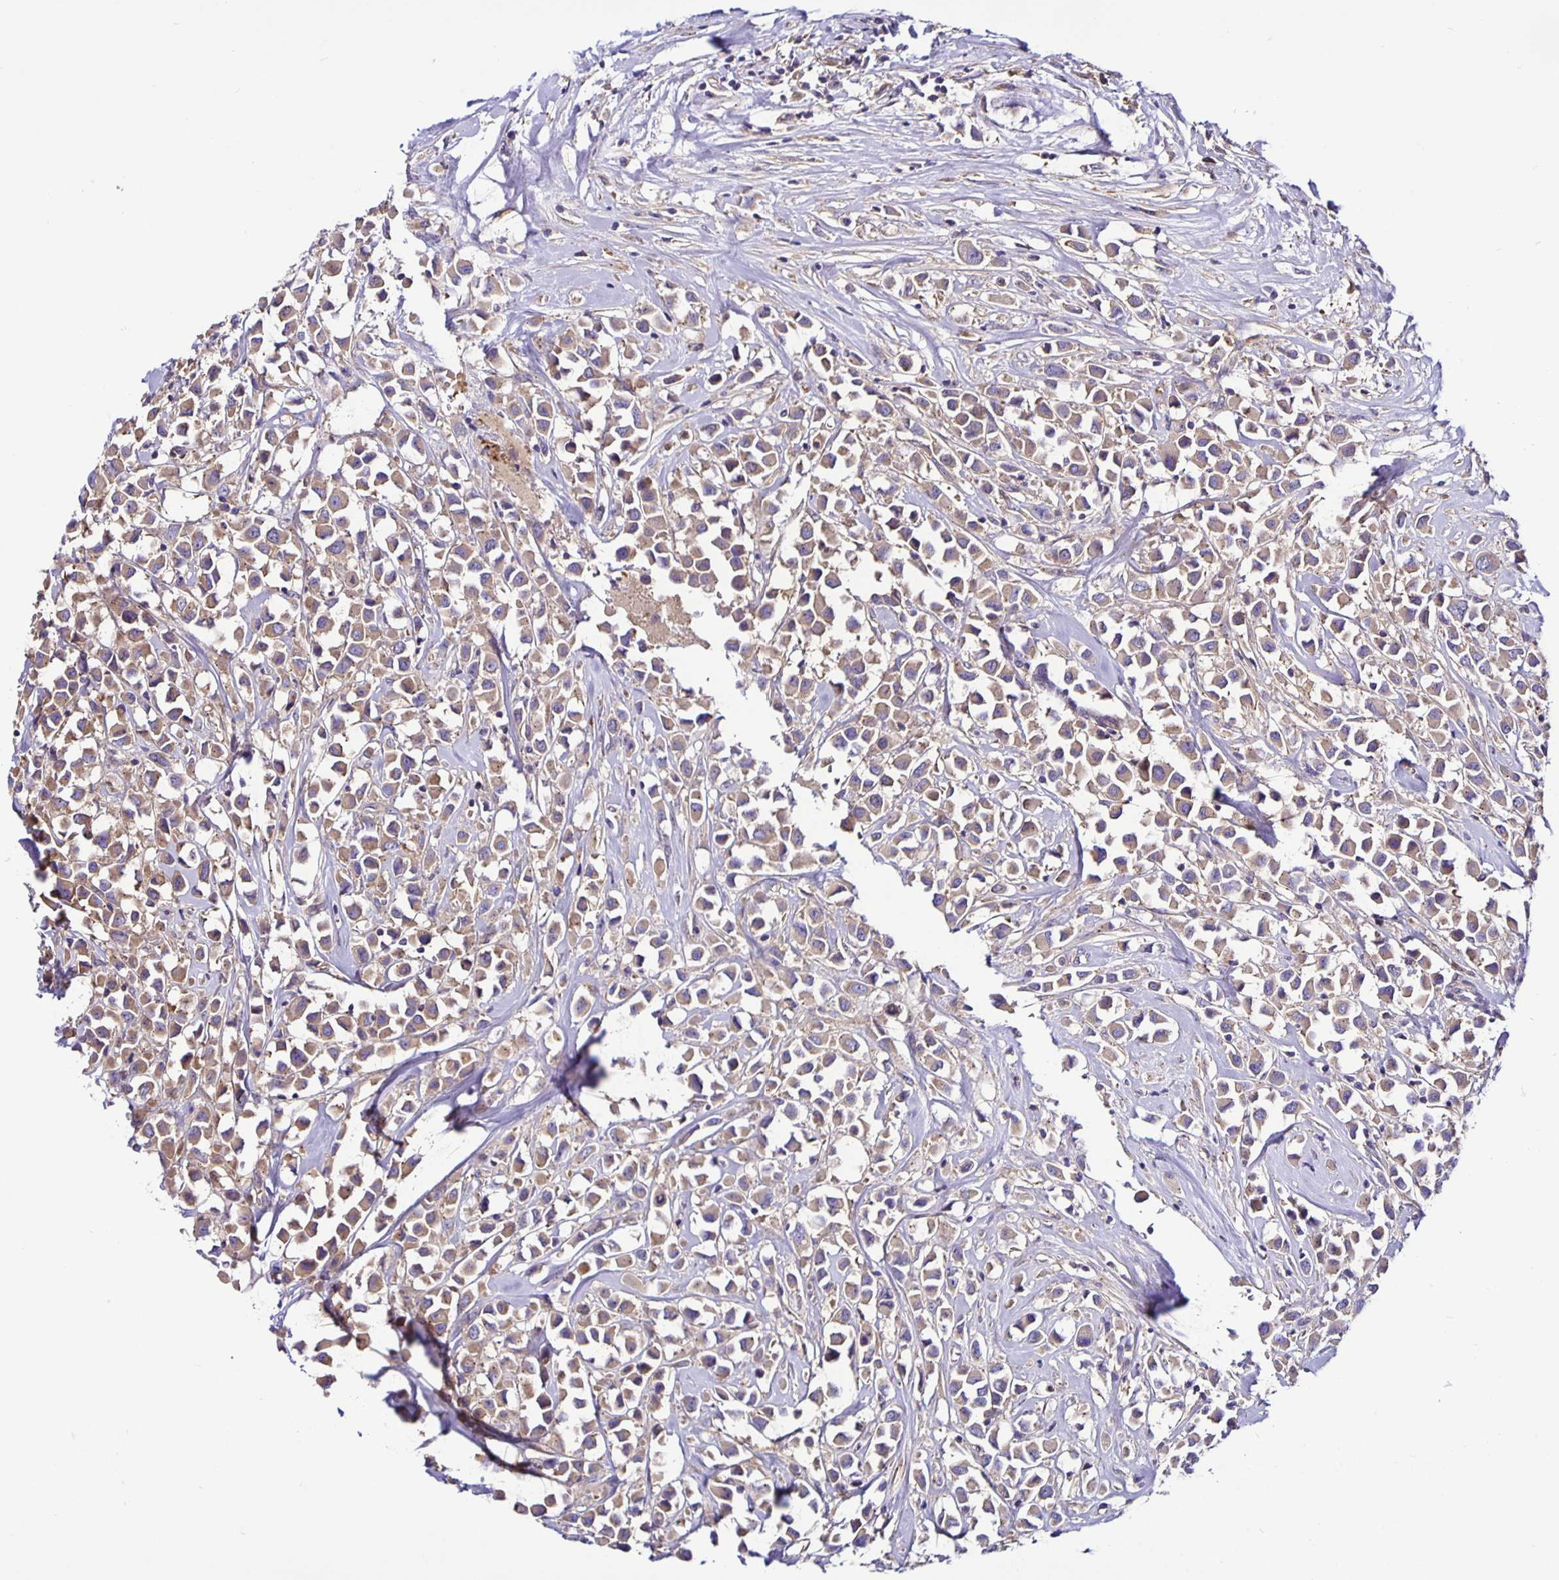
{"staining": {"intensity": "moderate", "quantity": ">75%", "location": "cytoplasmic/membranous"}, "tissue": "breast cancer", "cell_type": "Tumor cells", "image_type": "cancer", "snomed": [{"axis": "morphology", "description": "Duct carcinoma"}, {"axis": "topography", "description": "Breast"}], "caption": "An immunohistochemistry image of neoplastic tissue is shown. Protein staining in brown shows moderate cytoplasmic/membranous positivity in breast invasive ductal carcinoma within tumor cells.", "gene": "SNX5", "patient": {"sex": "female", "age": 61}}